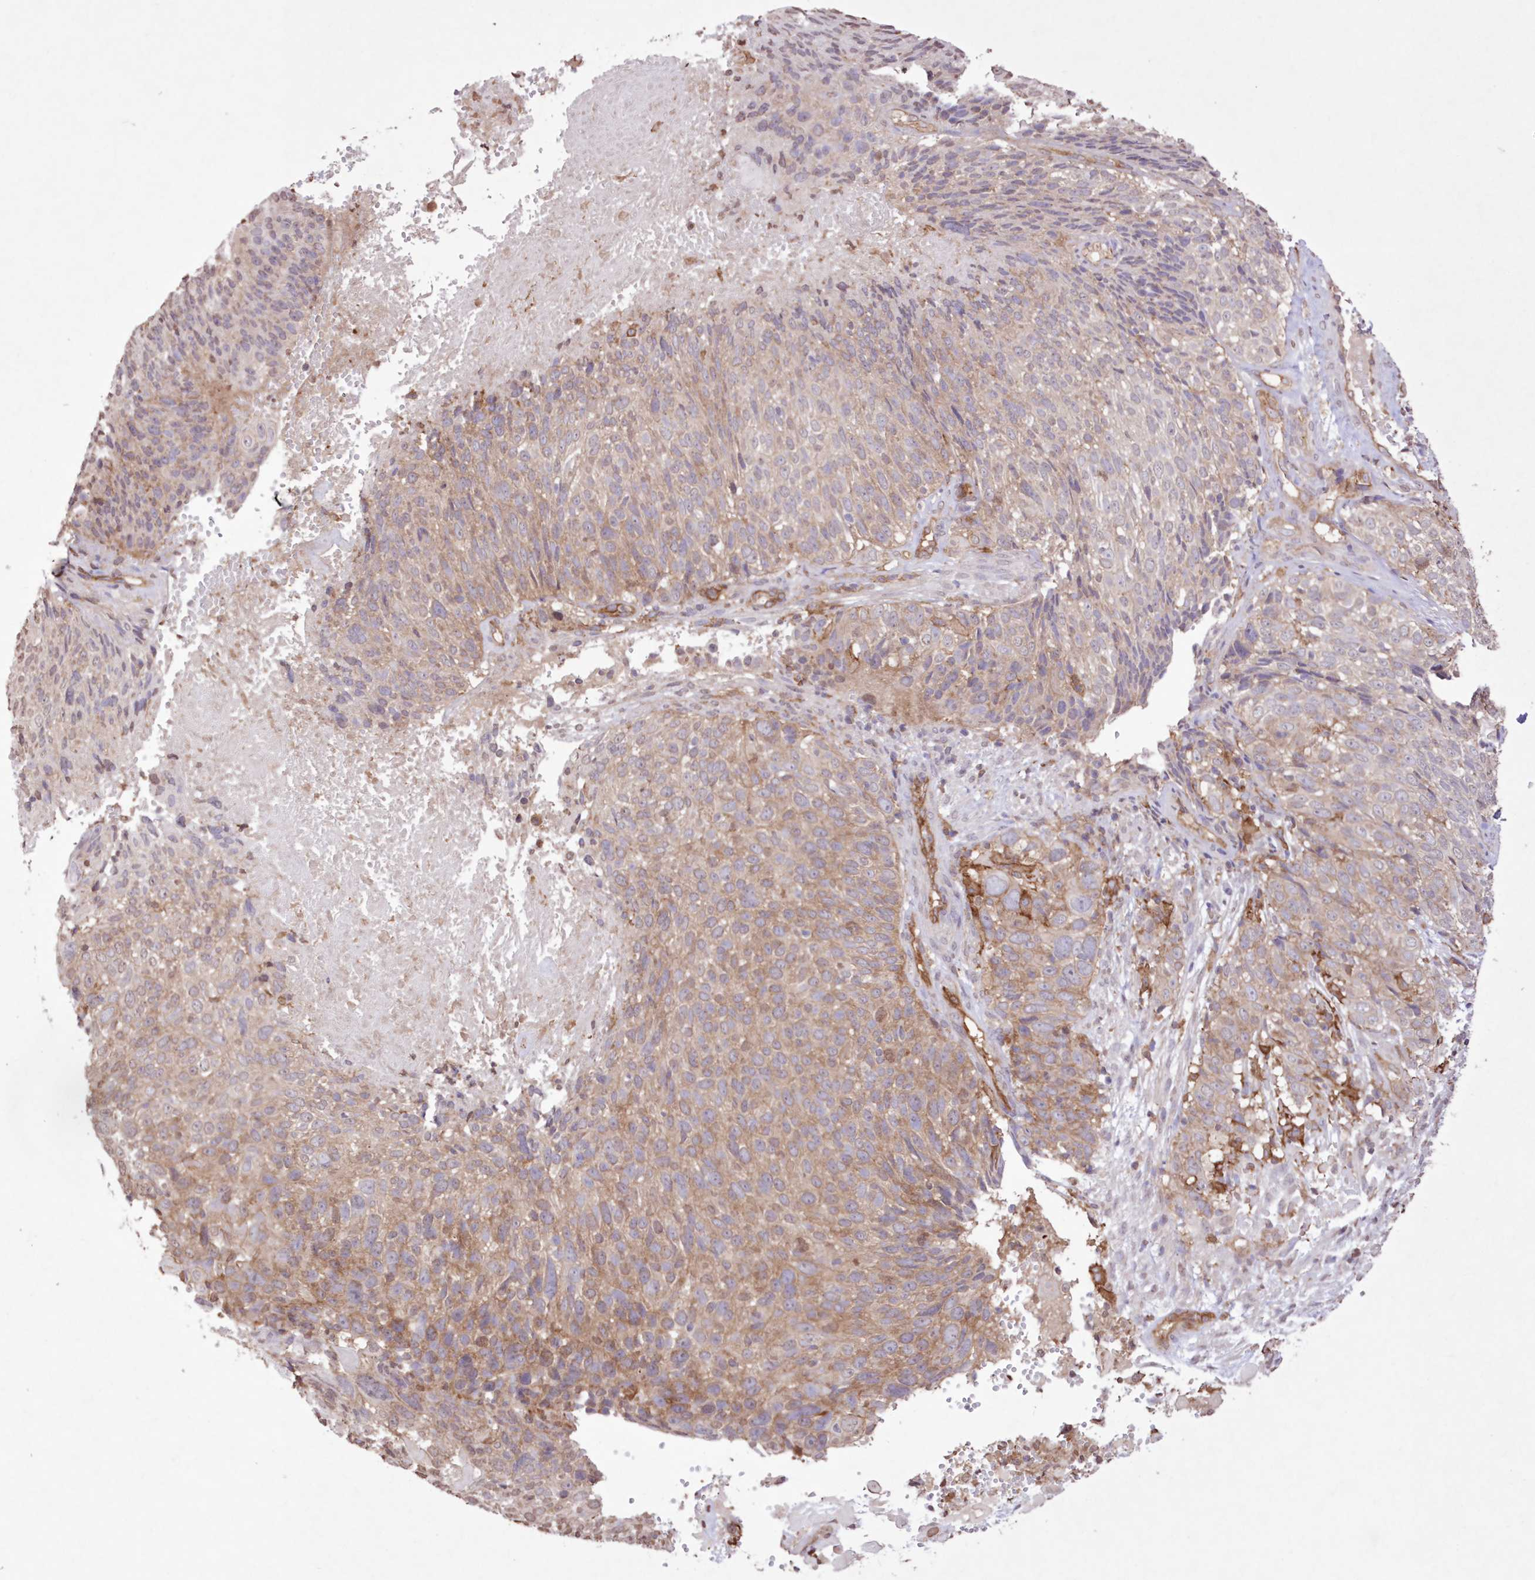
{"staining": {"intensity": "weak", "quantity": ">75%", "location": "cytoplasmic/membranous"}, "tissue": "cervical cancer", "cell_type": "Tumor cells", "image_type": "cancer", "snomed": [{"axis": "morphology", "description": "Squamous cell carcinoma, NOS"}, {"axis": "topography", "description": "Cervix"}], "caption": "Immunohistochemical staining of human cervical cancer (squamous cell carcinoma) shows low levels of weak cytoplasmic/membranous protein expression in approximately >75% of tumor cells.", "gene": "FCHO2", "patient": {"sex": "female", "age": 74}}